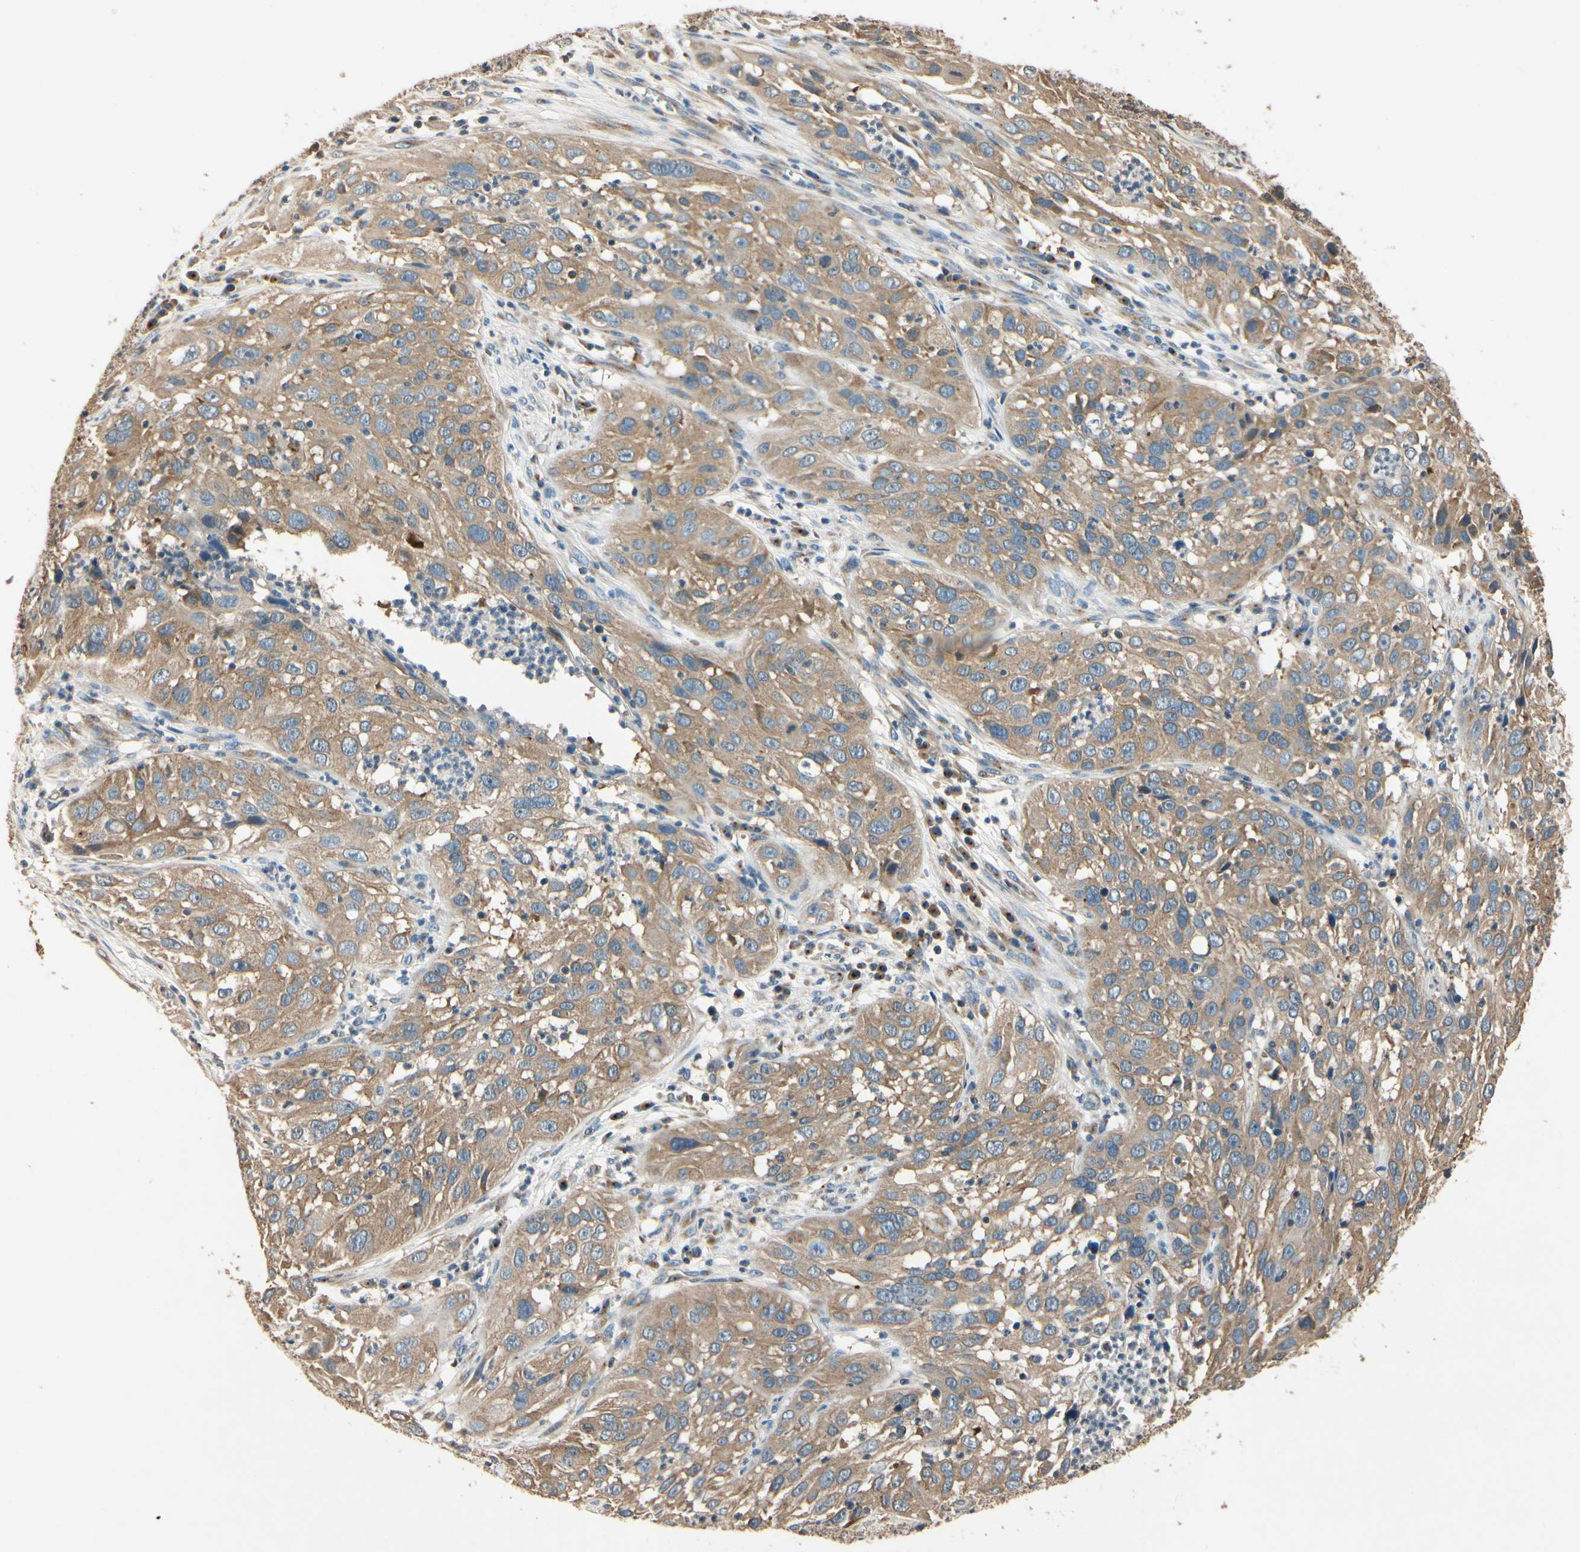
{"staining": {"intensity": "moderate", "quantity": ">75%", "location": "cytoplasmic/membranous"}, "tissue": "cervical cancer", "cell_type": "Tumor cells", "image_type": "cancer", "snomed": [{"axis": "morphology", "description": "Squamous cell carcinoma, NOS"}, {"axis": "topography", "description": "Cervix"}], "caption": "This micrograph displays cervical cancer (squamous cell carcinoma) stained with immunohistochemistry (IHC) to label a protein in brown. The cytoplasmic/membranous of tumor cells show moderate positivity for the protein. Nuclei are counter-stained blue.", "gene": "AKAP9", "patient": {"sex": "female", "age": 32}}